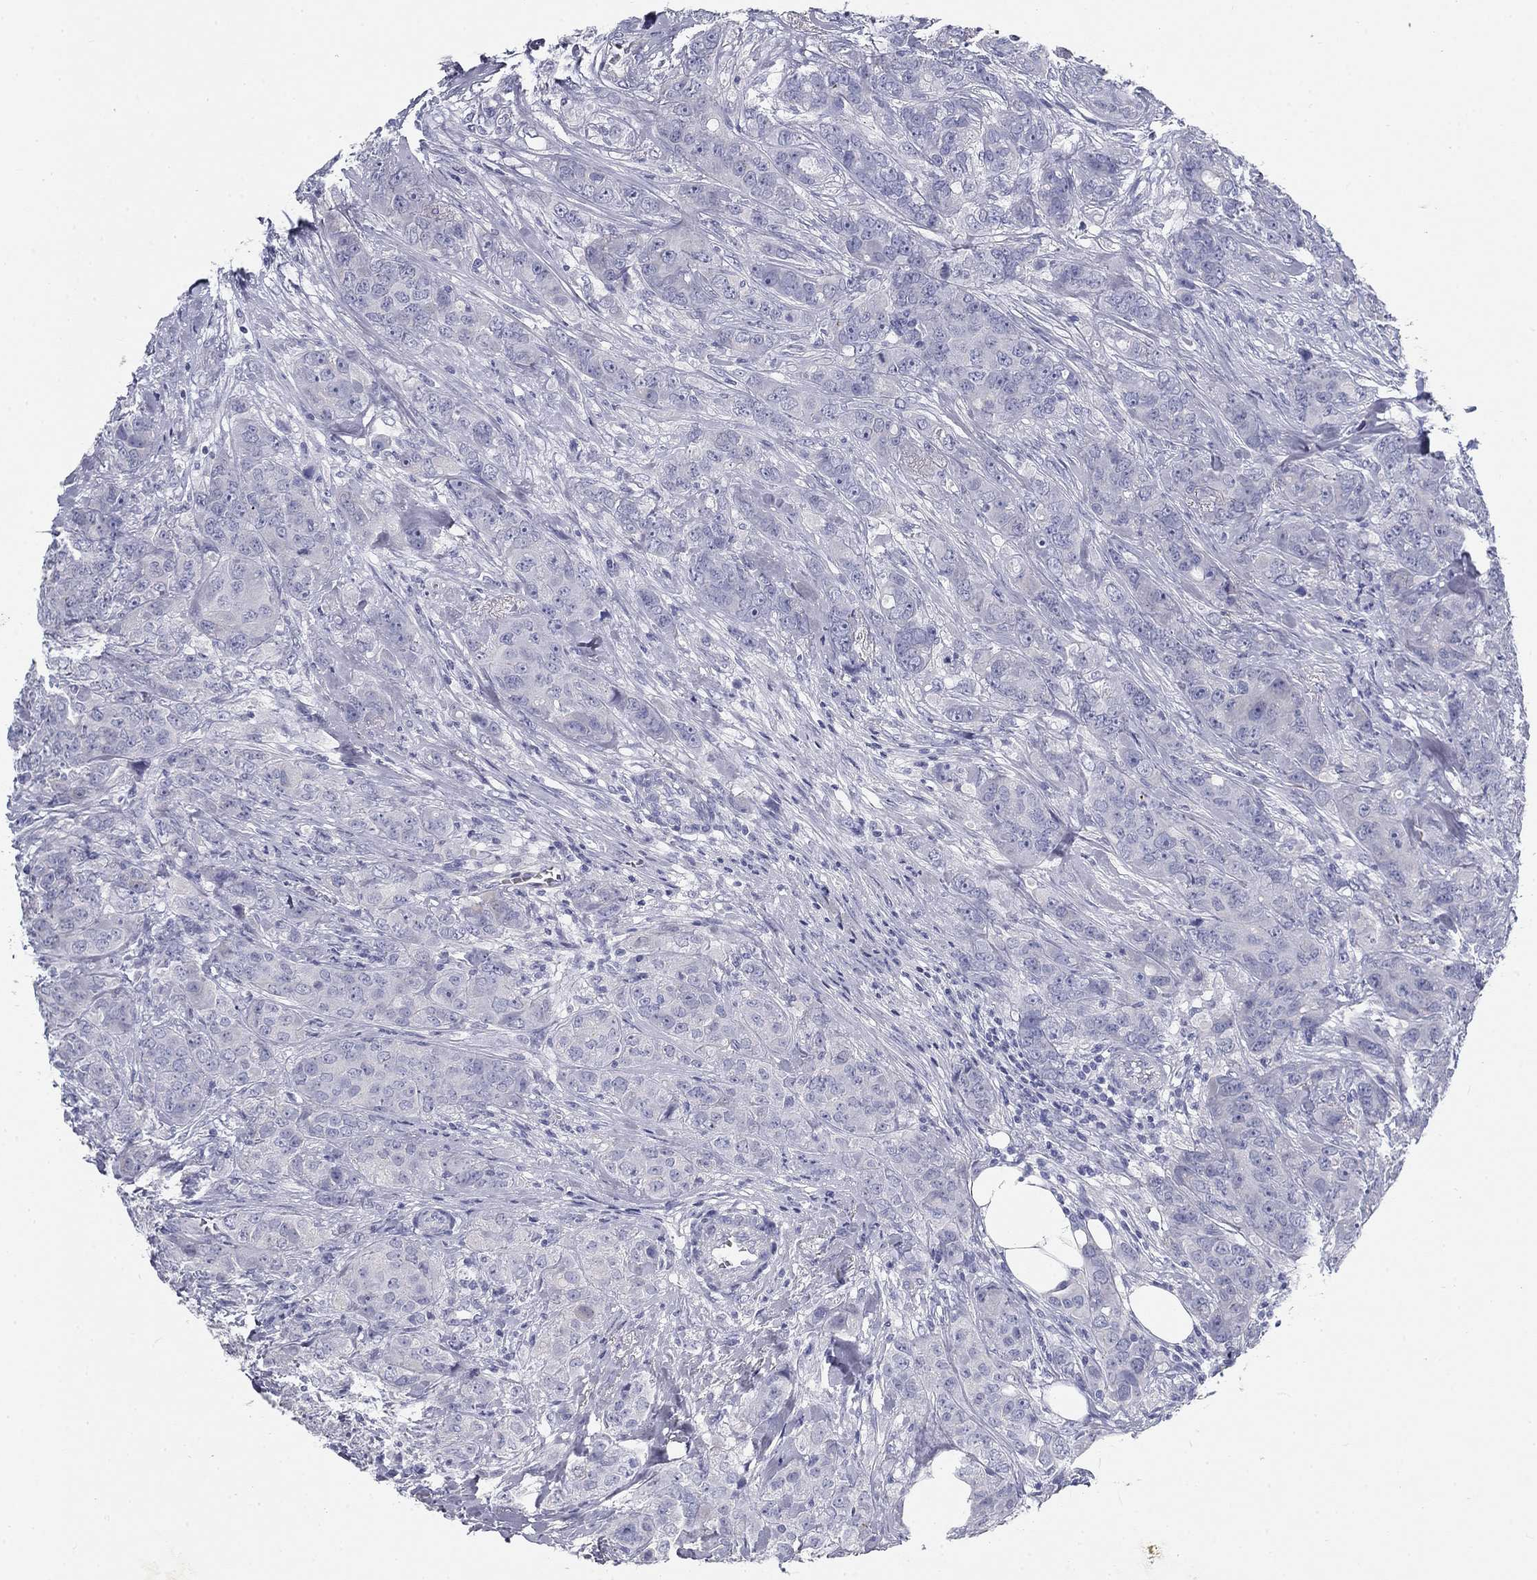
{"staining": {"intensity": "negative", "quantity": "none", "location": "none"}, "tissue": "breast cancer", "cell_type": "Tumor cells", "image_type": "cancer", "snomed": [{"axis": "morphology", "description": "Duct carcinoma"}, {"axis": "topography", "description": "Breast"}], "caption": "DAB immunohistochemical staining of human breast cancer (intraductal carcinoma) shows no significant positivity in tumor cells.", "gene": "GALNTL5", "patient": {"sex": "female", "age": 43}}